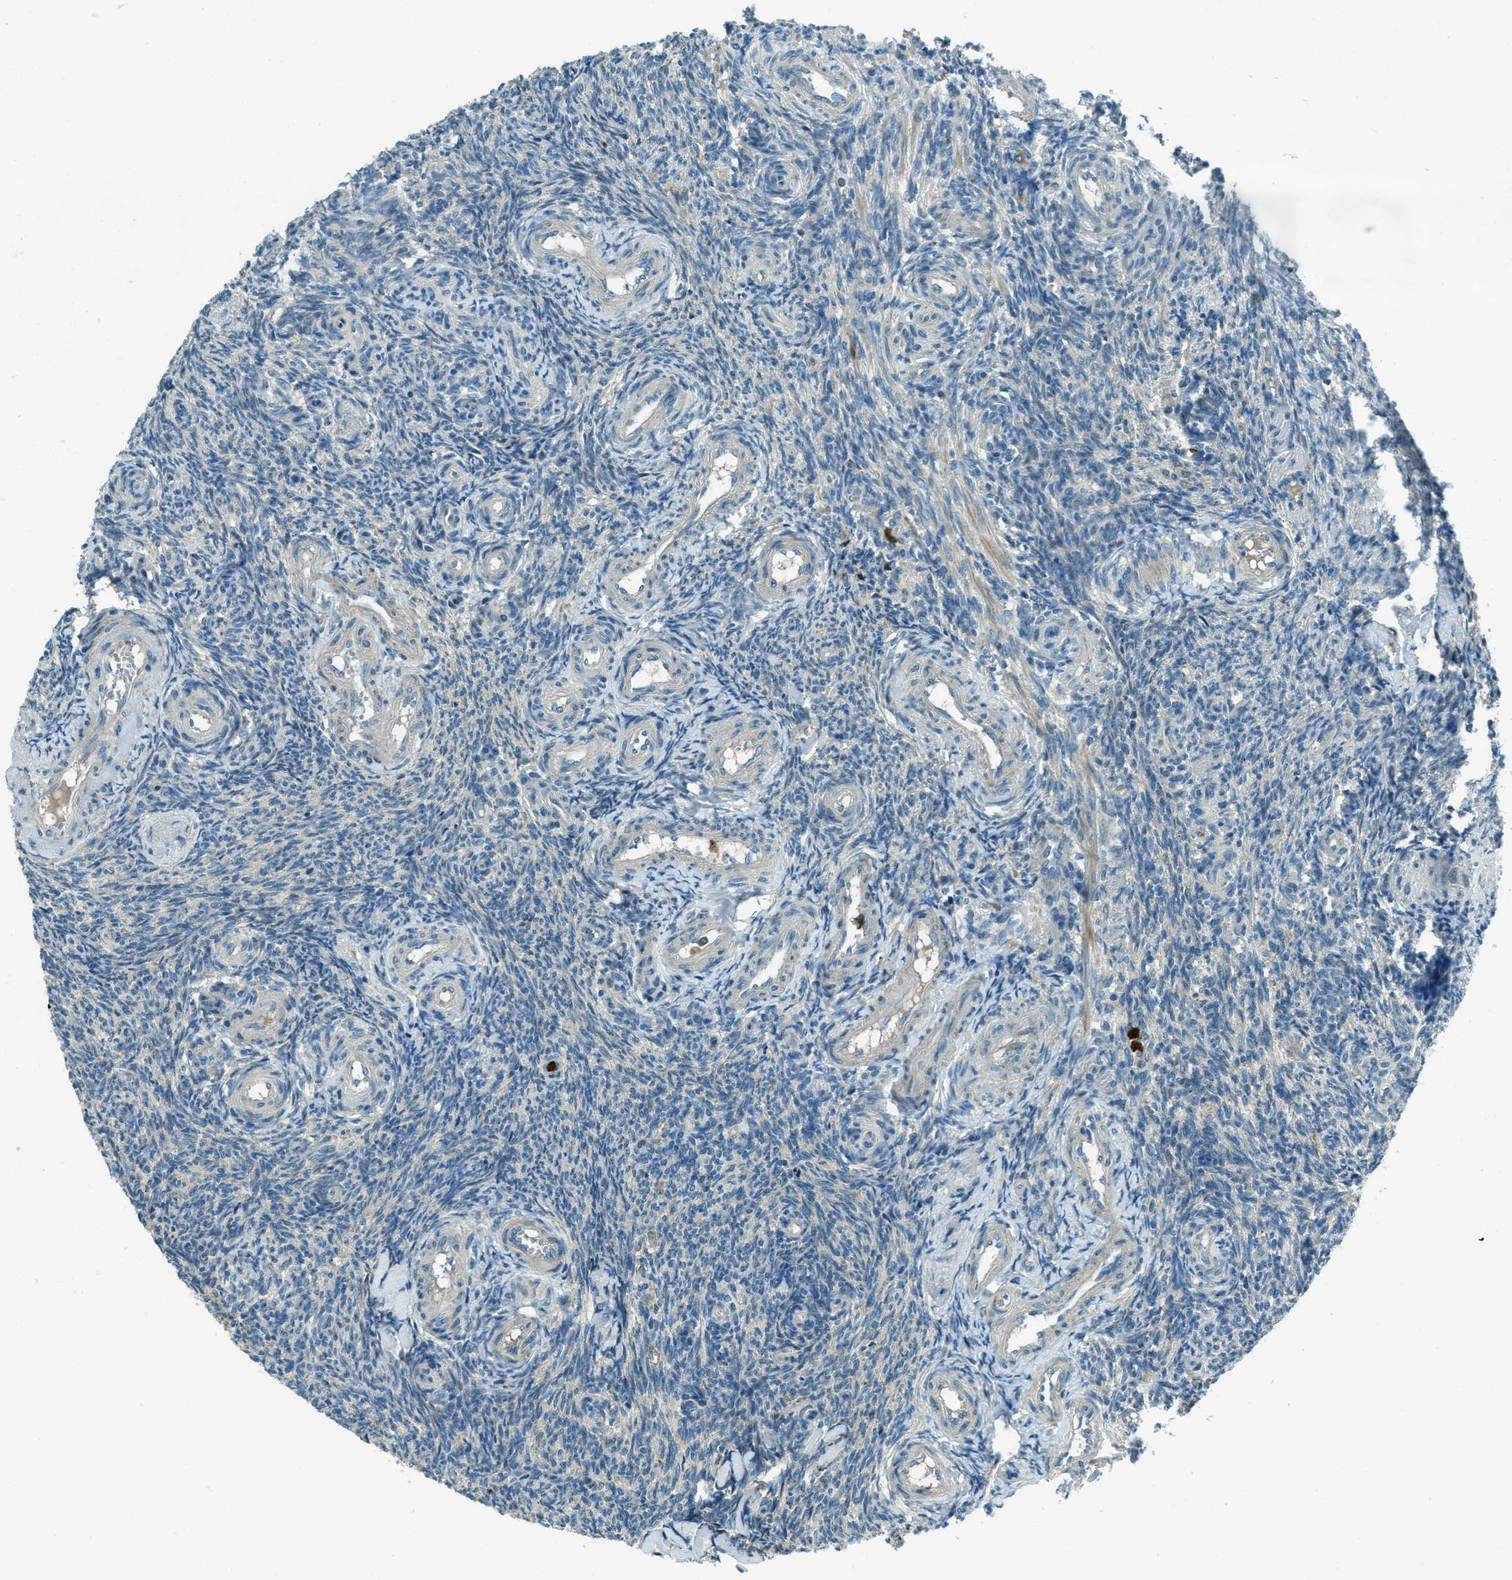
{"staining": {"intensity": "negative", "quantity": "none", "location": "none"}, "tissue": "ovary", "cell_type": "Ovarian stroma cells", "image_type": "normal", "snomed": [{"axis": "morphology", "description": "Normal tissue, NOS"}, {"axis": "topography", "description": "Ovary"}], "caption": "Protein analysis of normal ovary displays no significant positivity in ovarian stroma cells. (Stains: DAB immunohistochemistry with hematoxylin counter stain, Microscopy: brightfield microscopy at high magnification).", "gene": "FAR1", "patient": {"sex": "female", "age": 41}}